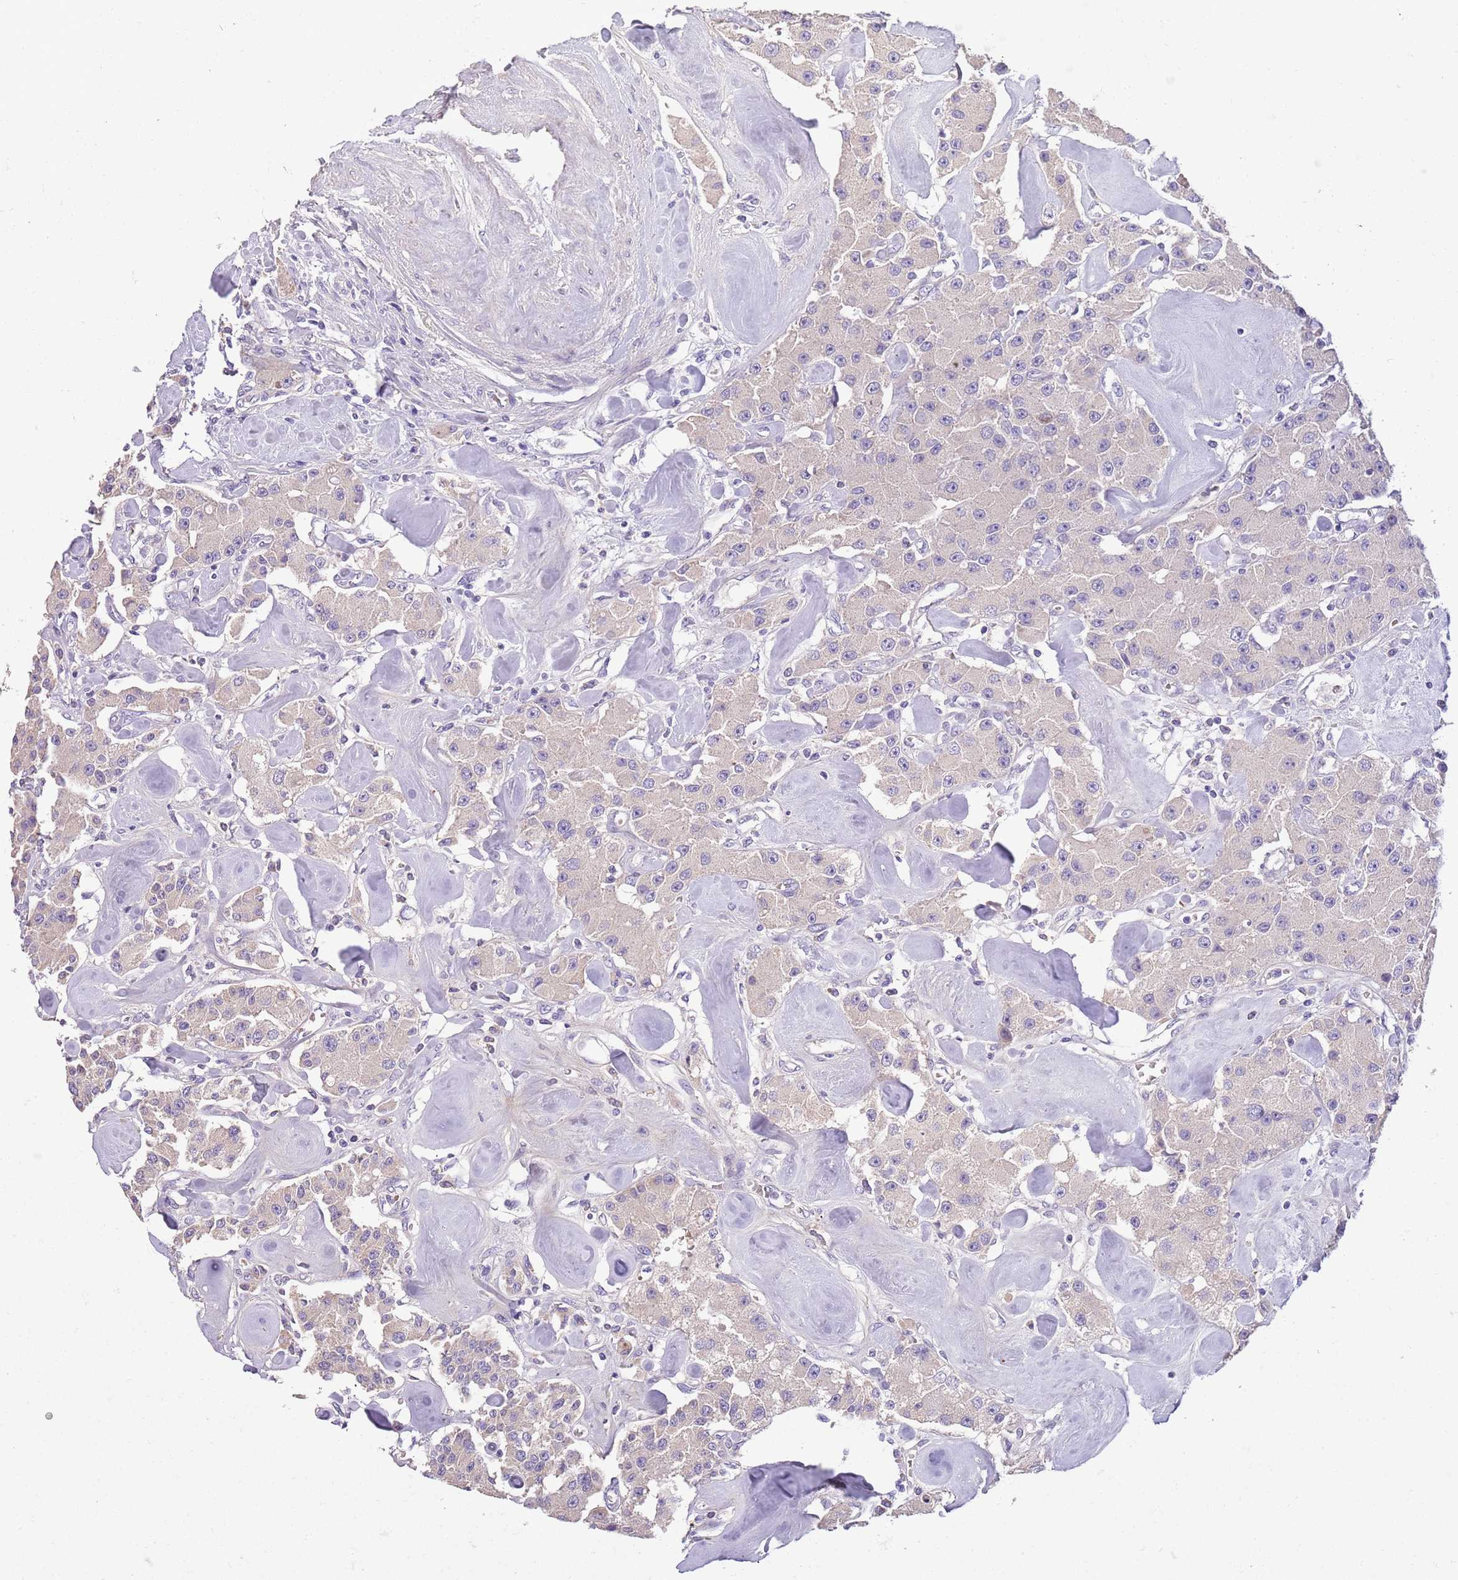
{"staining": {"intensity": "negative", "quantity": "none", "location": "none"}, "tissue": "carcinoid", "cell_type": "Tumor cells", "image_type": "cancer", "snomed": [{"axis": "morphology", "description": "Carcinoid, malignant, NOS"}, {"axis": "topography", "description": "Pancreas"}], "caption": "Malignant carcinoid was stained to show a protein in brown. There is no significant positivity in tumor cells.", "gene": "ZNF658", "patient": {"sex": "male", "age": 41}}